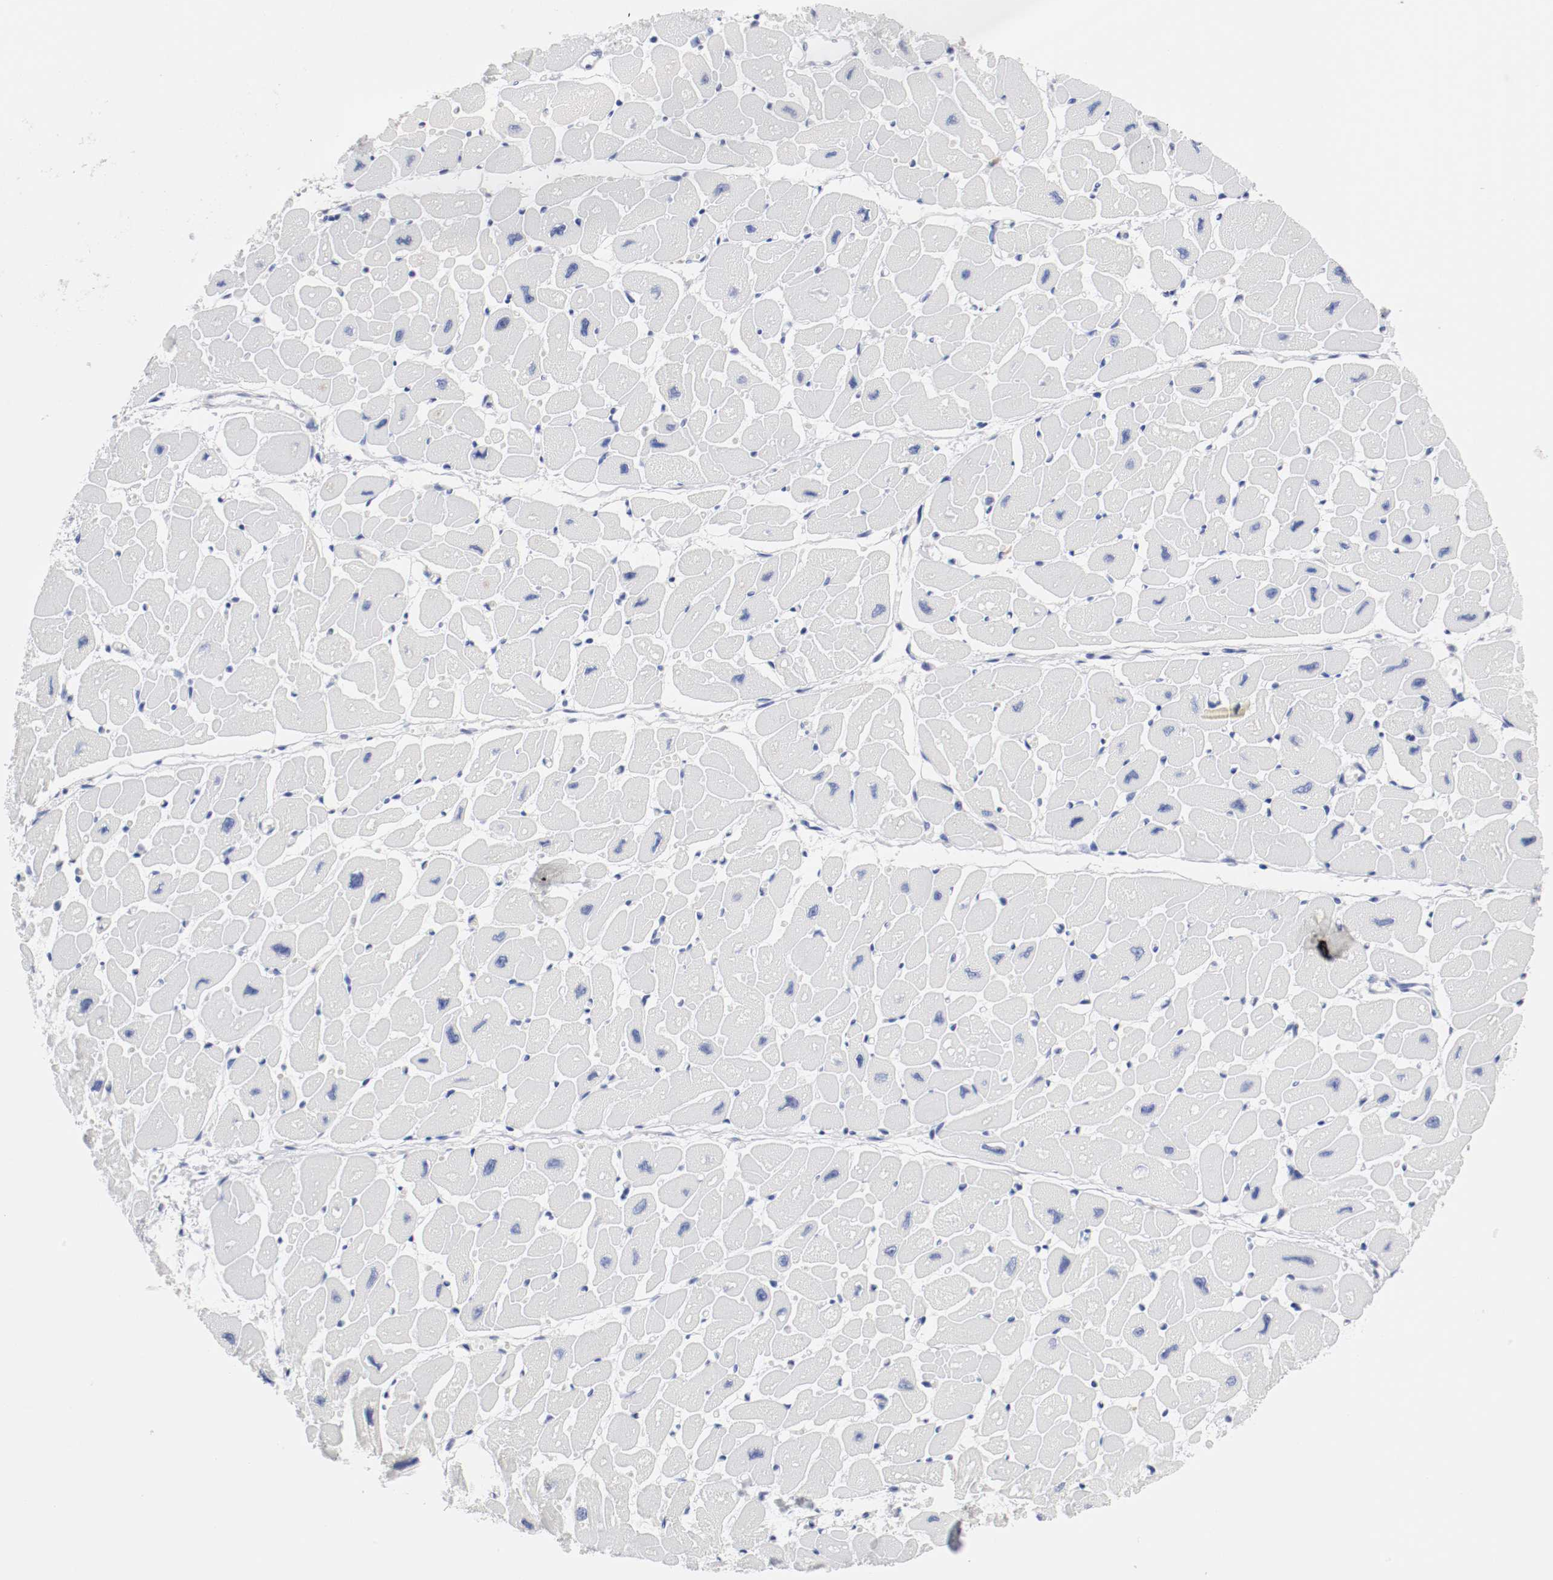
{"staining": {"intensity": "negative", "quantity": "none", "location": "none"}, "tissue": "heart muscle", "cell_type": "Cardiomyocytes", "image_type": "normal", "snomed": [{"axis": "morphology", "description": "Normal tissue, NOS"}, {"axis": "topography", "description": "Heart"}], "caption": "Cardiomyocytes show no significant staining in unremarkable heart muscle. Nuclei are stained in blue.", "gene": "GAD1", "patient": {"sex": "female", "age": 54}}